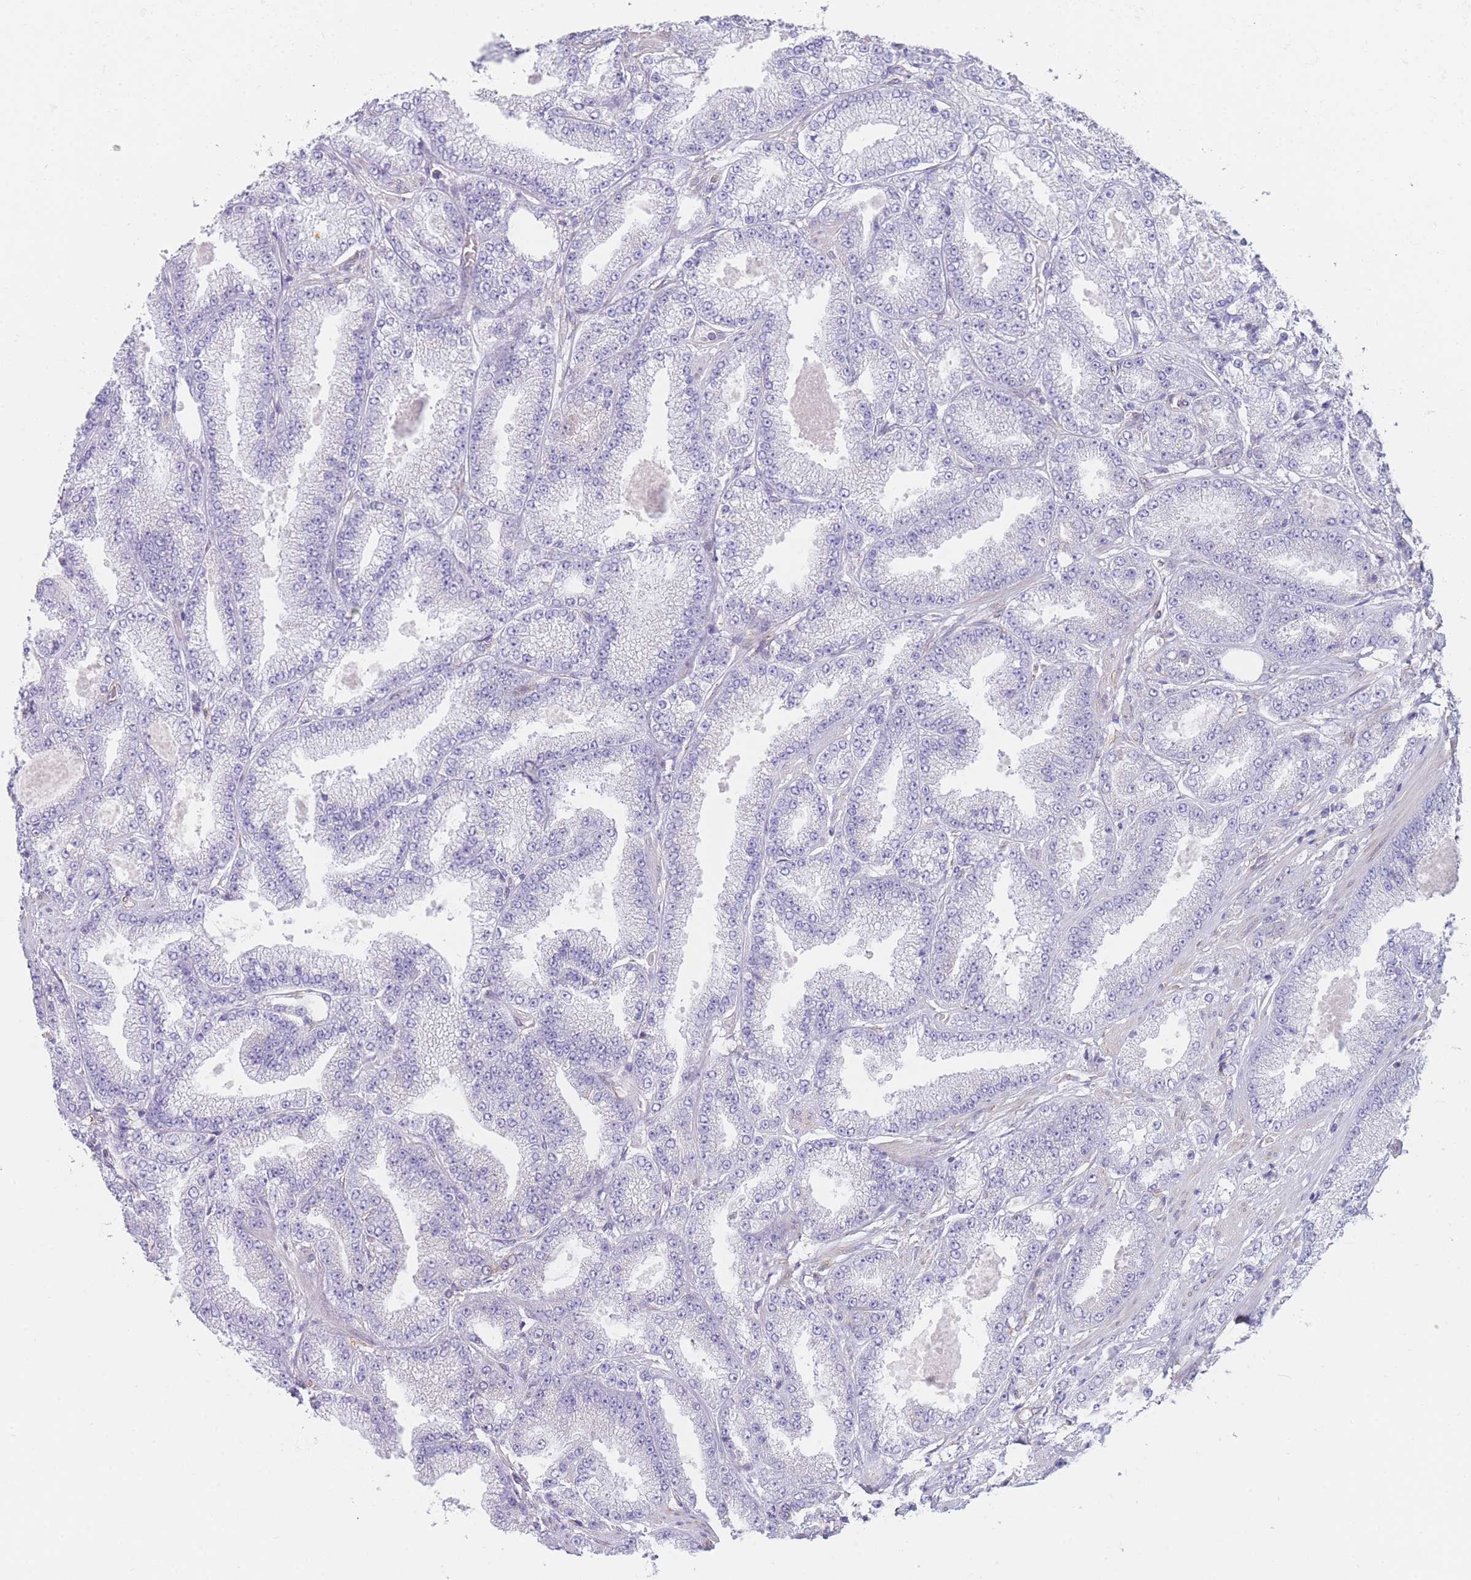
{"staining": {"intensity": "negative", "quantity": "none", "location": "none"}, "tissue": "prostate cancer", "cell_type": "Tumor cells", "image_type": "cancer", "snomed": [{"axis": "morphology", "description": "Adenocarcinoma, High grade"}, {"axis": "topography", "description": "Prostate"}], "caption": "Tumor cells show no significant protein positivity in prostate cancer. (DAB (3,3'-diaminobenzidine) immunohistochemistry (IHC) with hematoxylin counter stain).", "gene": "AK9", "patient": {"sex": "male", "age": 68}}